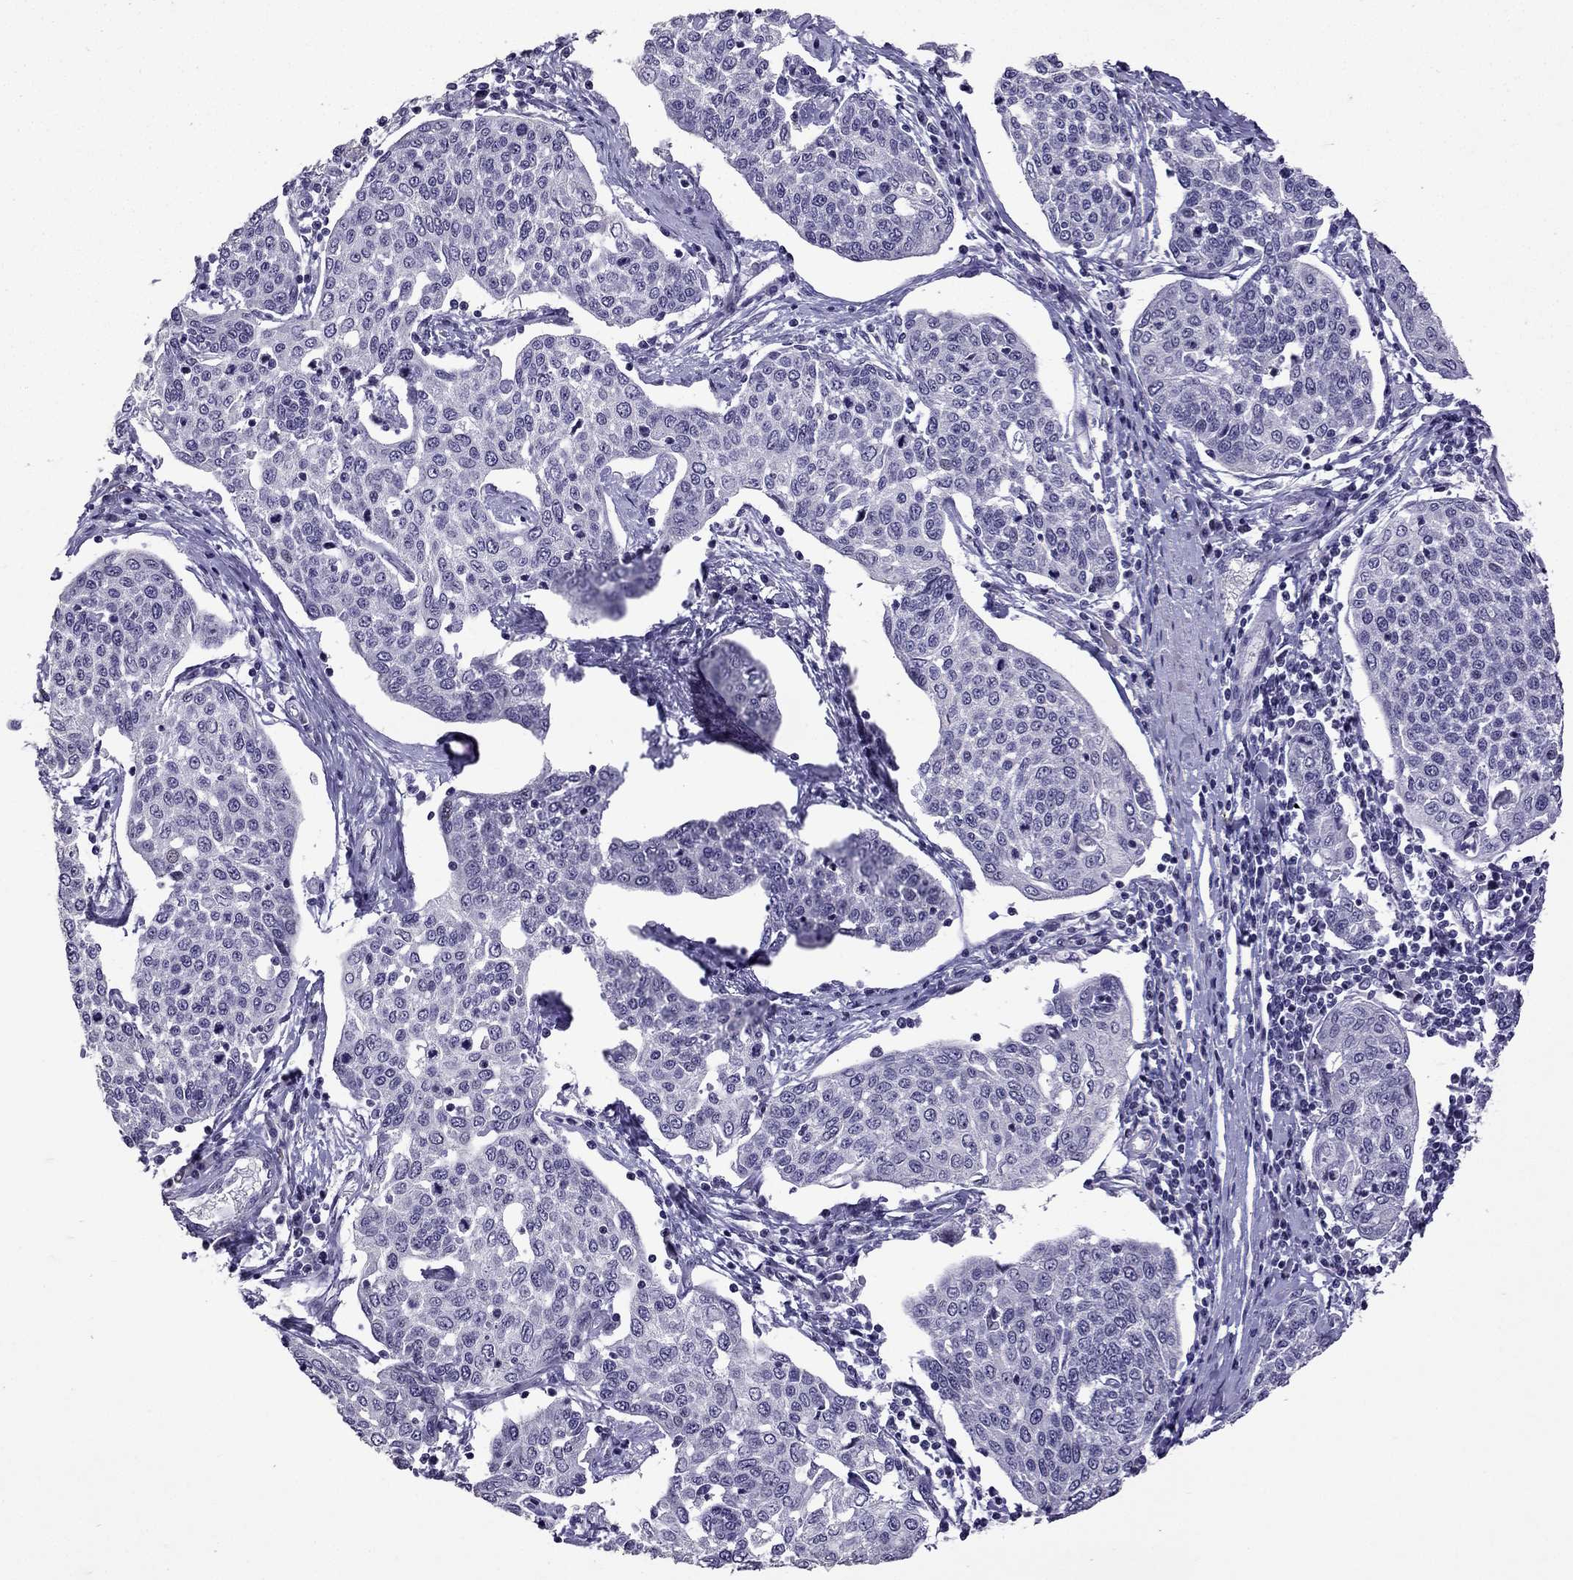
{"staining": {"intensity": "negative", "quantity": "none", "location": "none"}, "tissue": "cervical cancer", "cell_type": "Tumor cells", "image_type": "cancer", "snomed": [{"axis": "morphology", "description": "Squamous cell carcinoma, NOS"}, {"axis": "topography", "description": "Cervix"}], "caption": "Tumor cells are negative for protein expression in human cervical cancer (squamous cell carcinoma).", "gene": "TTN", "patient": {"sex": "female", "age": 34}}